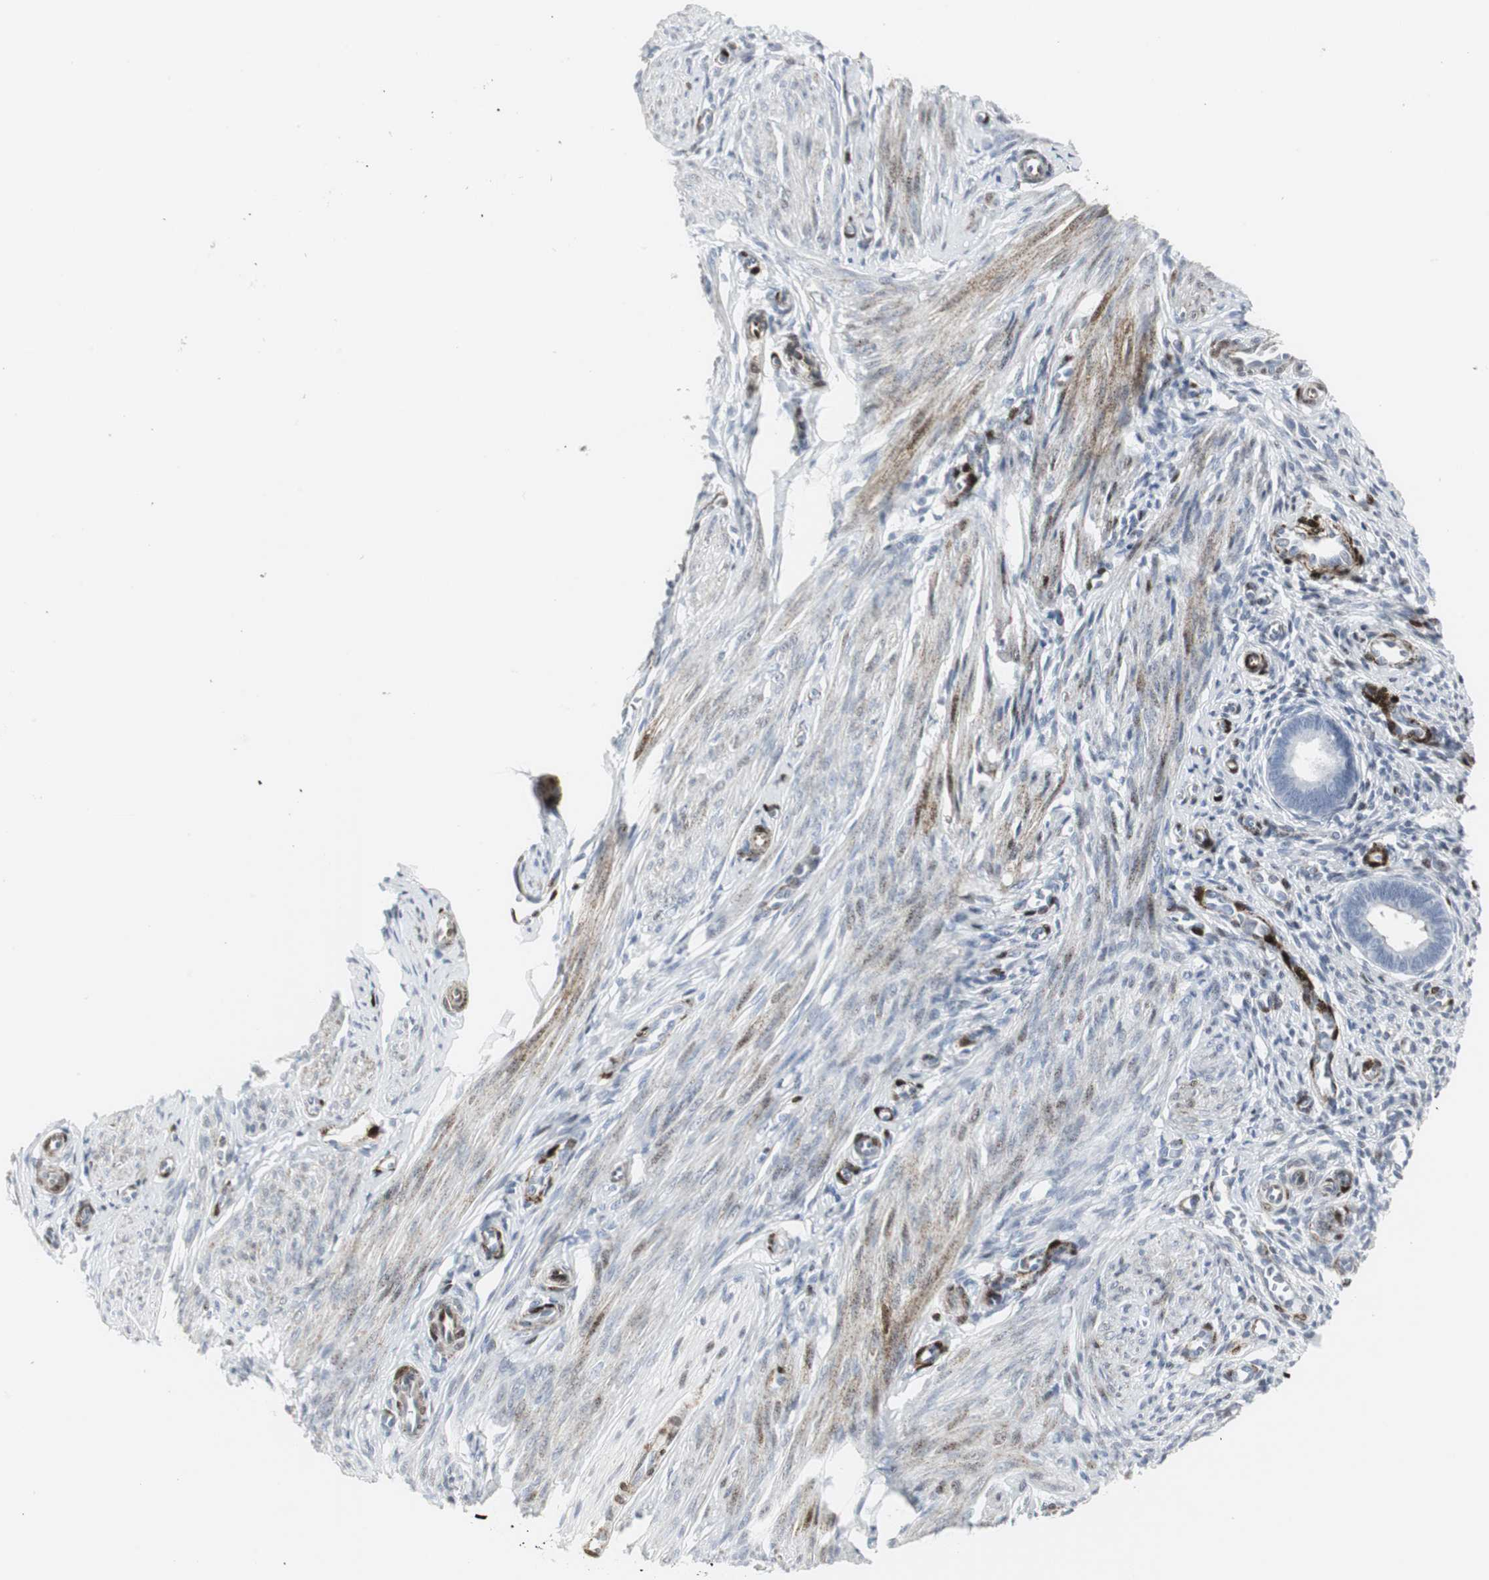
{"staining": {"intensity": "moderate", "quantity": "<25%", "location": "nuclear"}, "tissue": "endometrium", "cell_type": "Cells in endometrial stroma", "image_type": "normal", "snomed": [{"axis": "morphology", "description": "Normal tissue, NOS"}, {"axis": "topography", "description": "Endometrium"}], "caption": "Immunohistochemistry (DAB (3,3'-diaminobenzidine)) staining of unremarkable human endometrium shows moderate nuclear protein positivity in approximately <25% of cells in endometrial stroma.", "gene": "PPP1R14A", "patient": {"sex": "female", "age": 27}}